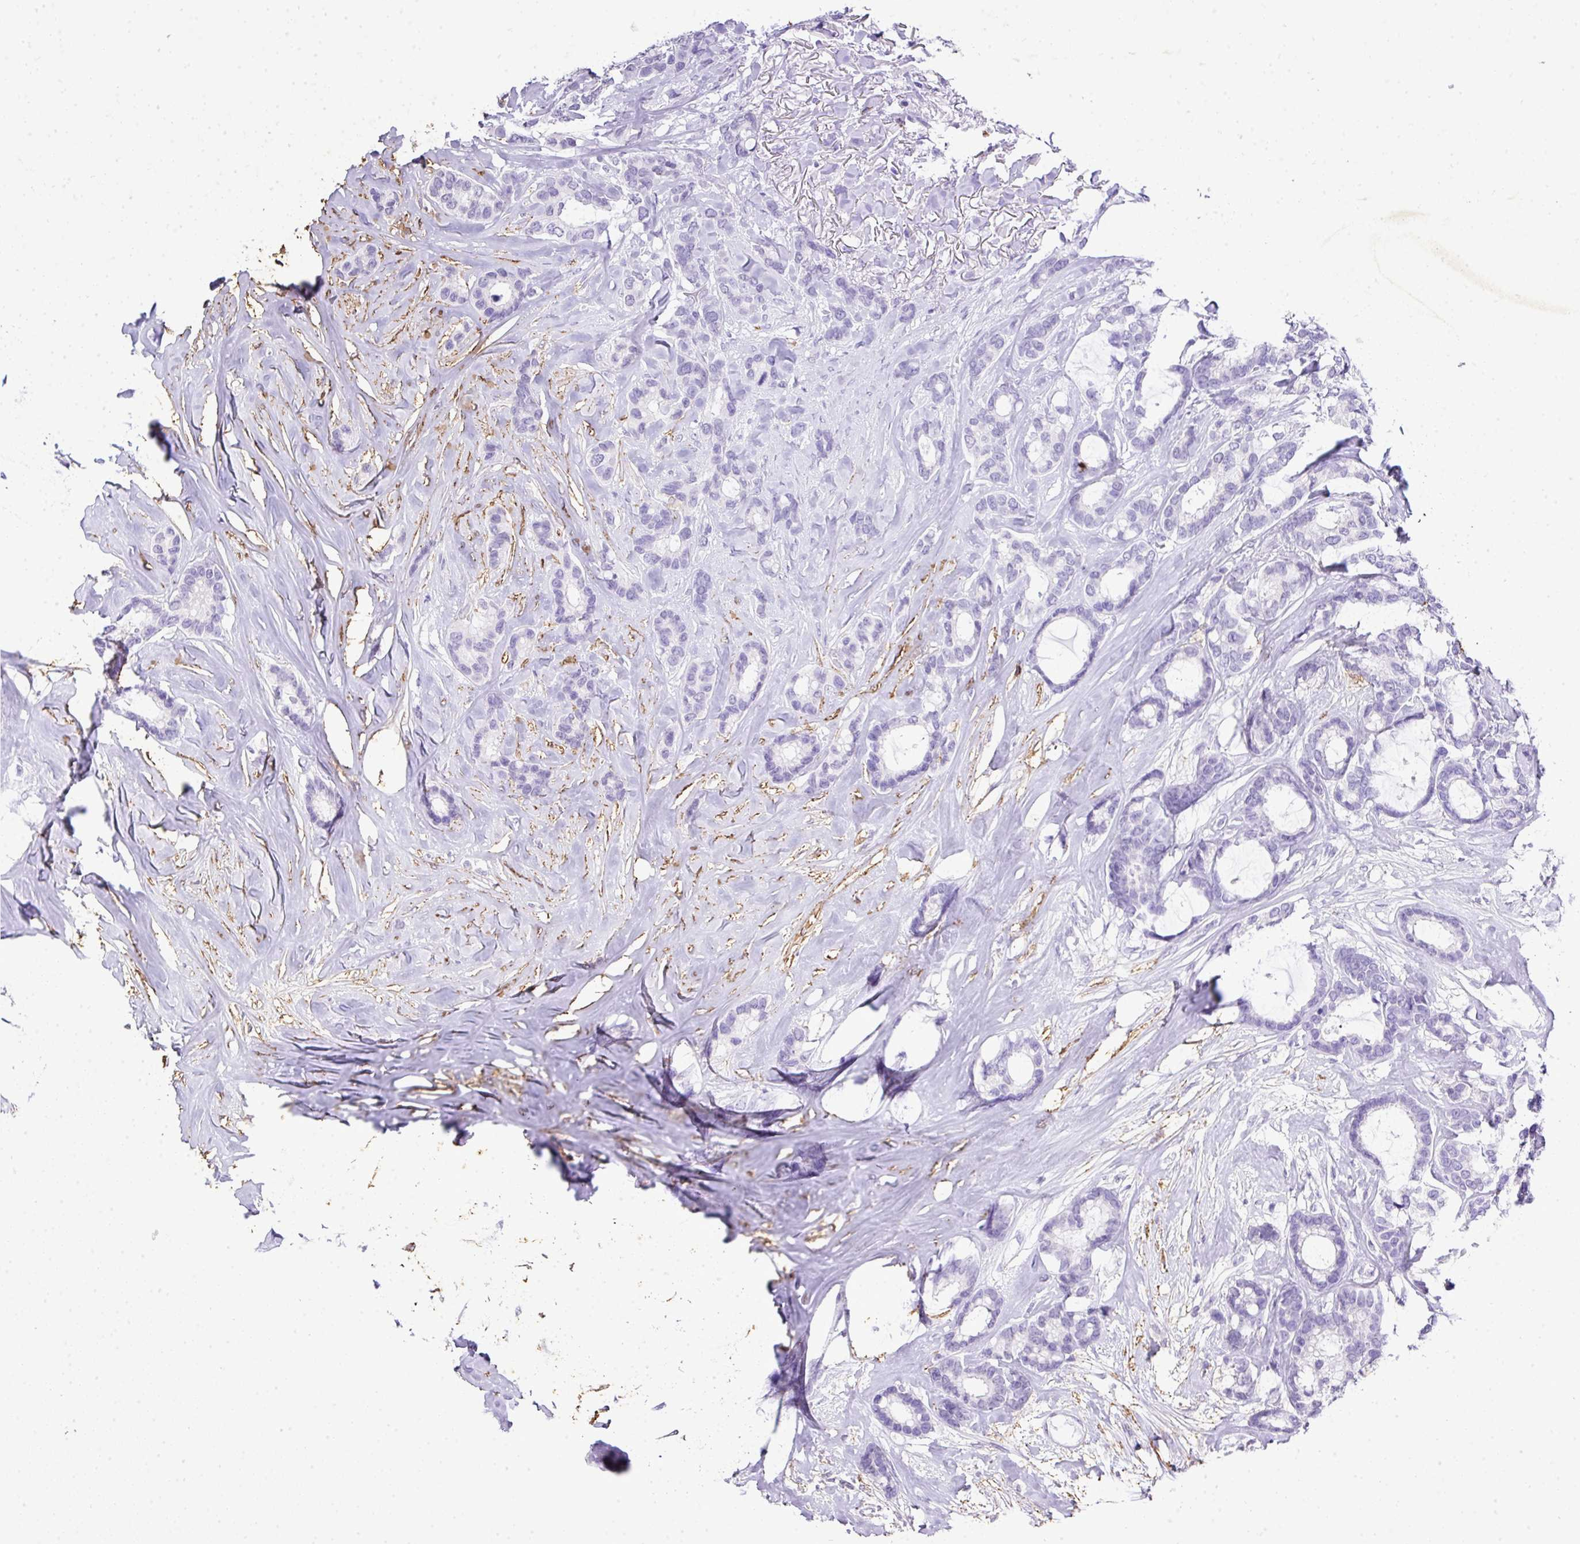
{"staining": {"intensity": "negative", "quantity": "none", "location": "none"}, "tissue": "breast cancer", "cell_type": "Tumor cells", "image_type": "cancer", "snomed": [{"axis": "morphology", "description": "Duct carcinoma"}, {"axis": "topography", "description": "Breast"}], "caption": "The image demonstrates no staining of tumor cells in breast invasive ductal carcinoma.", "gene": "KCNJ11", "patient": {"sex": "female", "age": 87}}